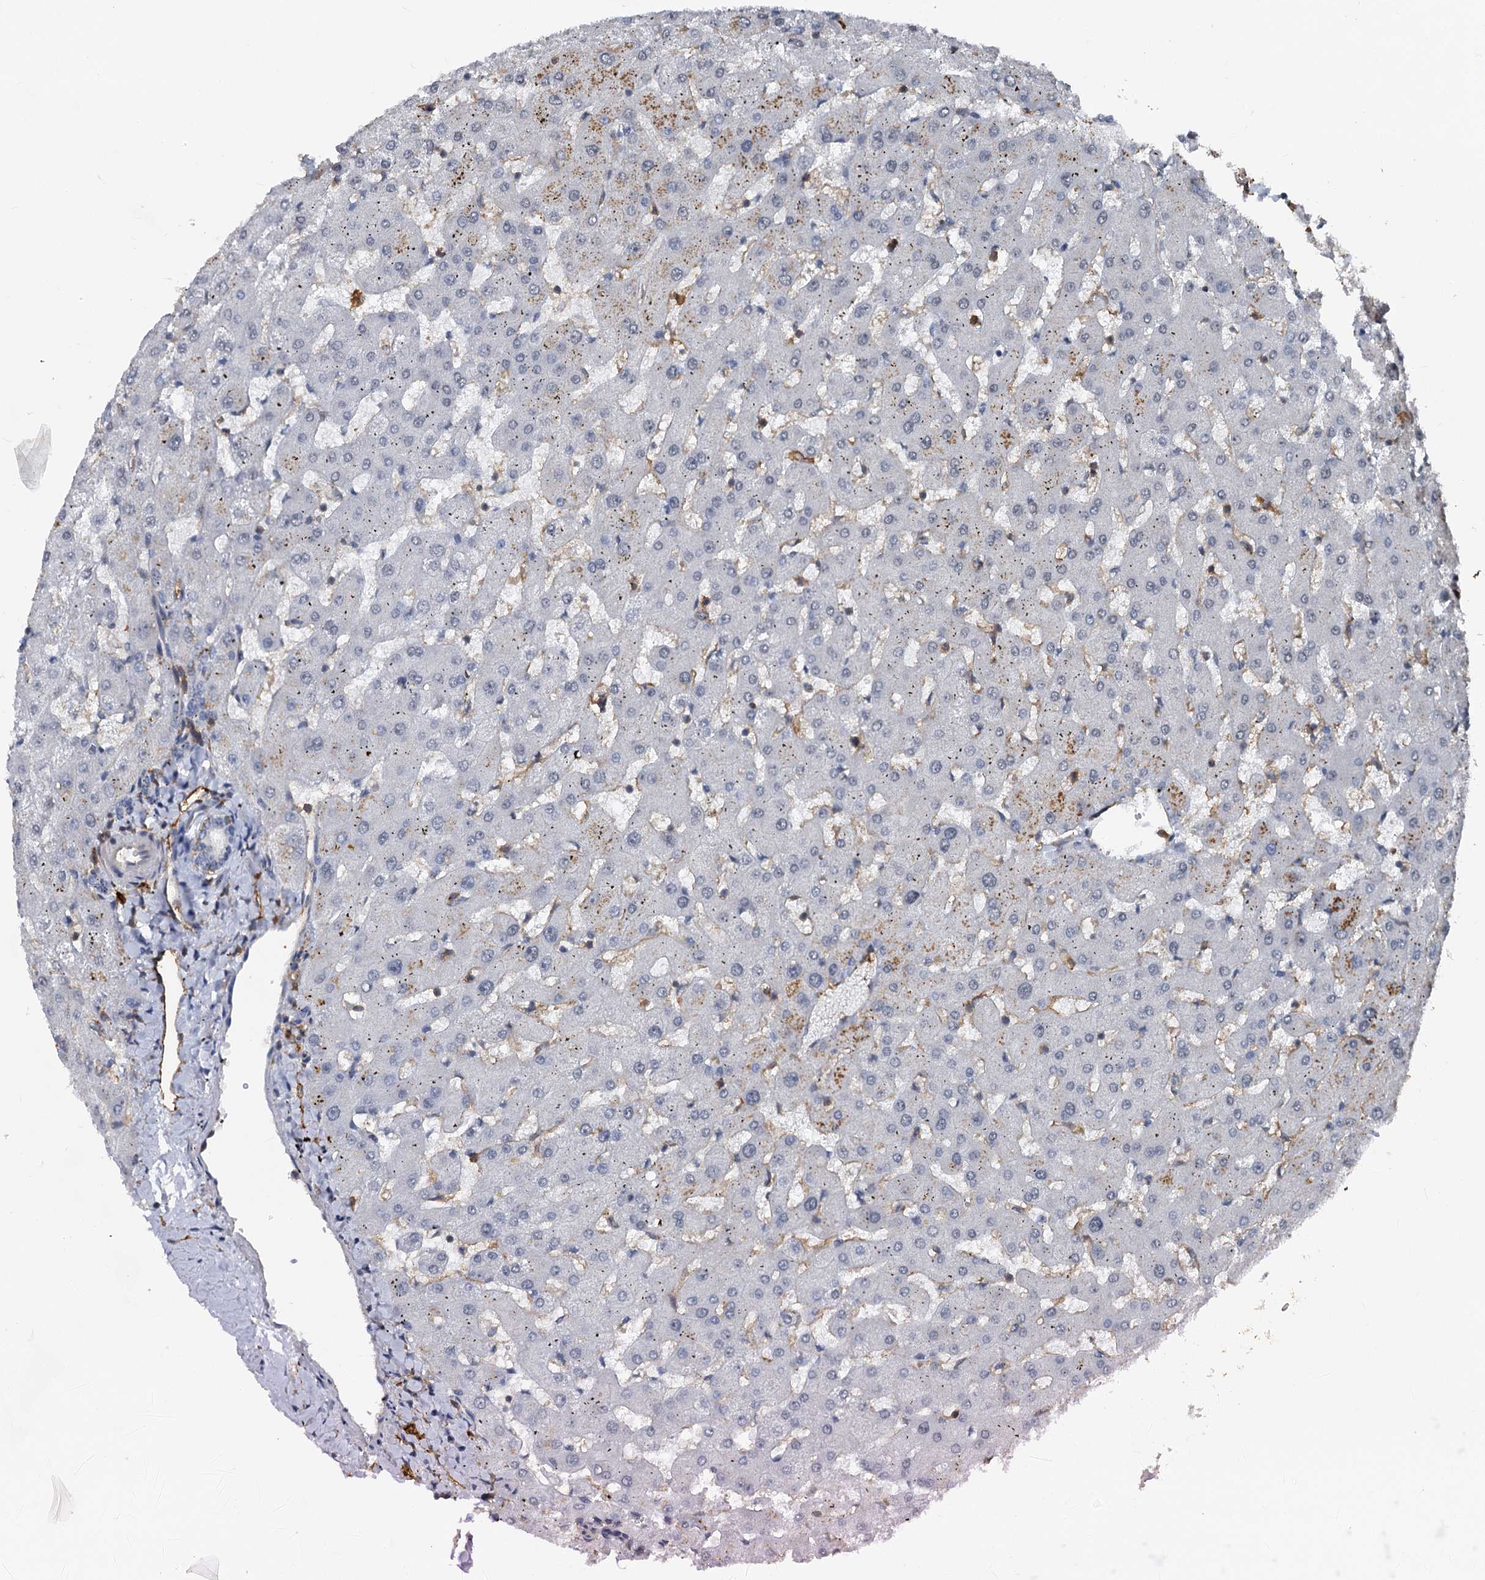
{"staining": {"intensity": "negative", "quantity": "none", "location": "none"}, "tissue": "liver", "cell_type": "Cholangiocytes", "image_type": "normal", "snomed": [{"axis": "morphology", "description": "Normal tissue, NOS"}, {"axis": "topography", "description": "Liver"}], "caption": "Immunohistochemistry (IHC) of benign human liver shows no expression in cholangiocytes. Nuclei are stained in blue.", "gene": "PLEKHO2", "patient": {"sex": "female", "age": 63}}